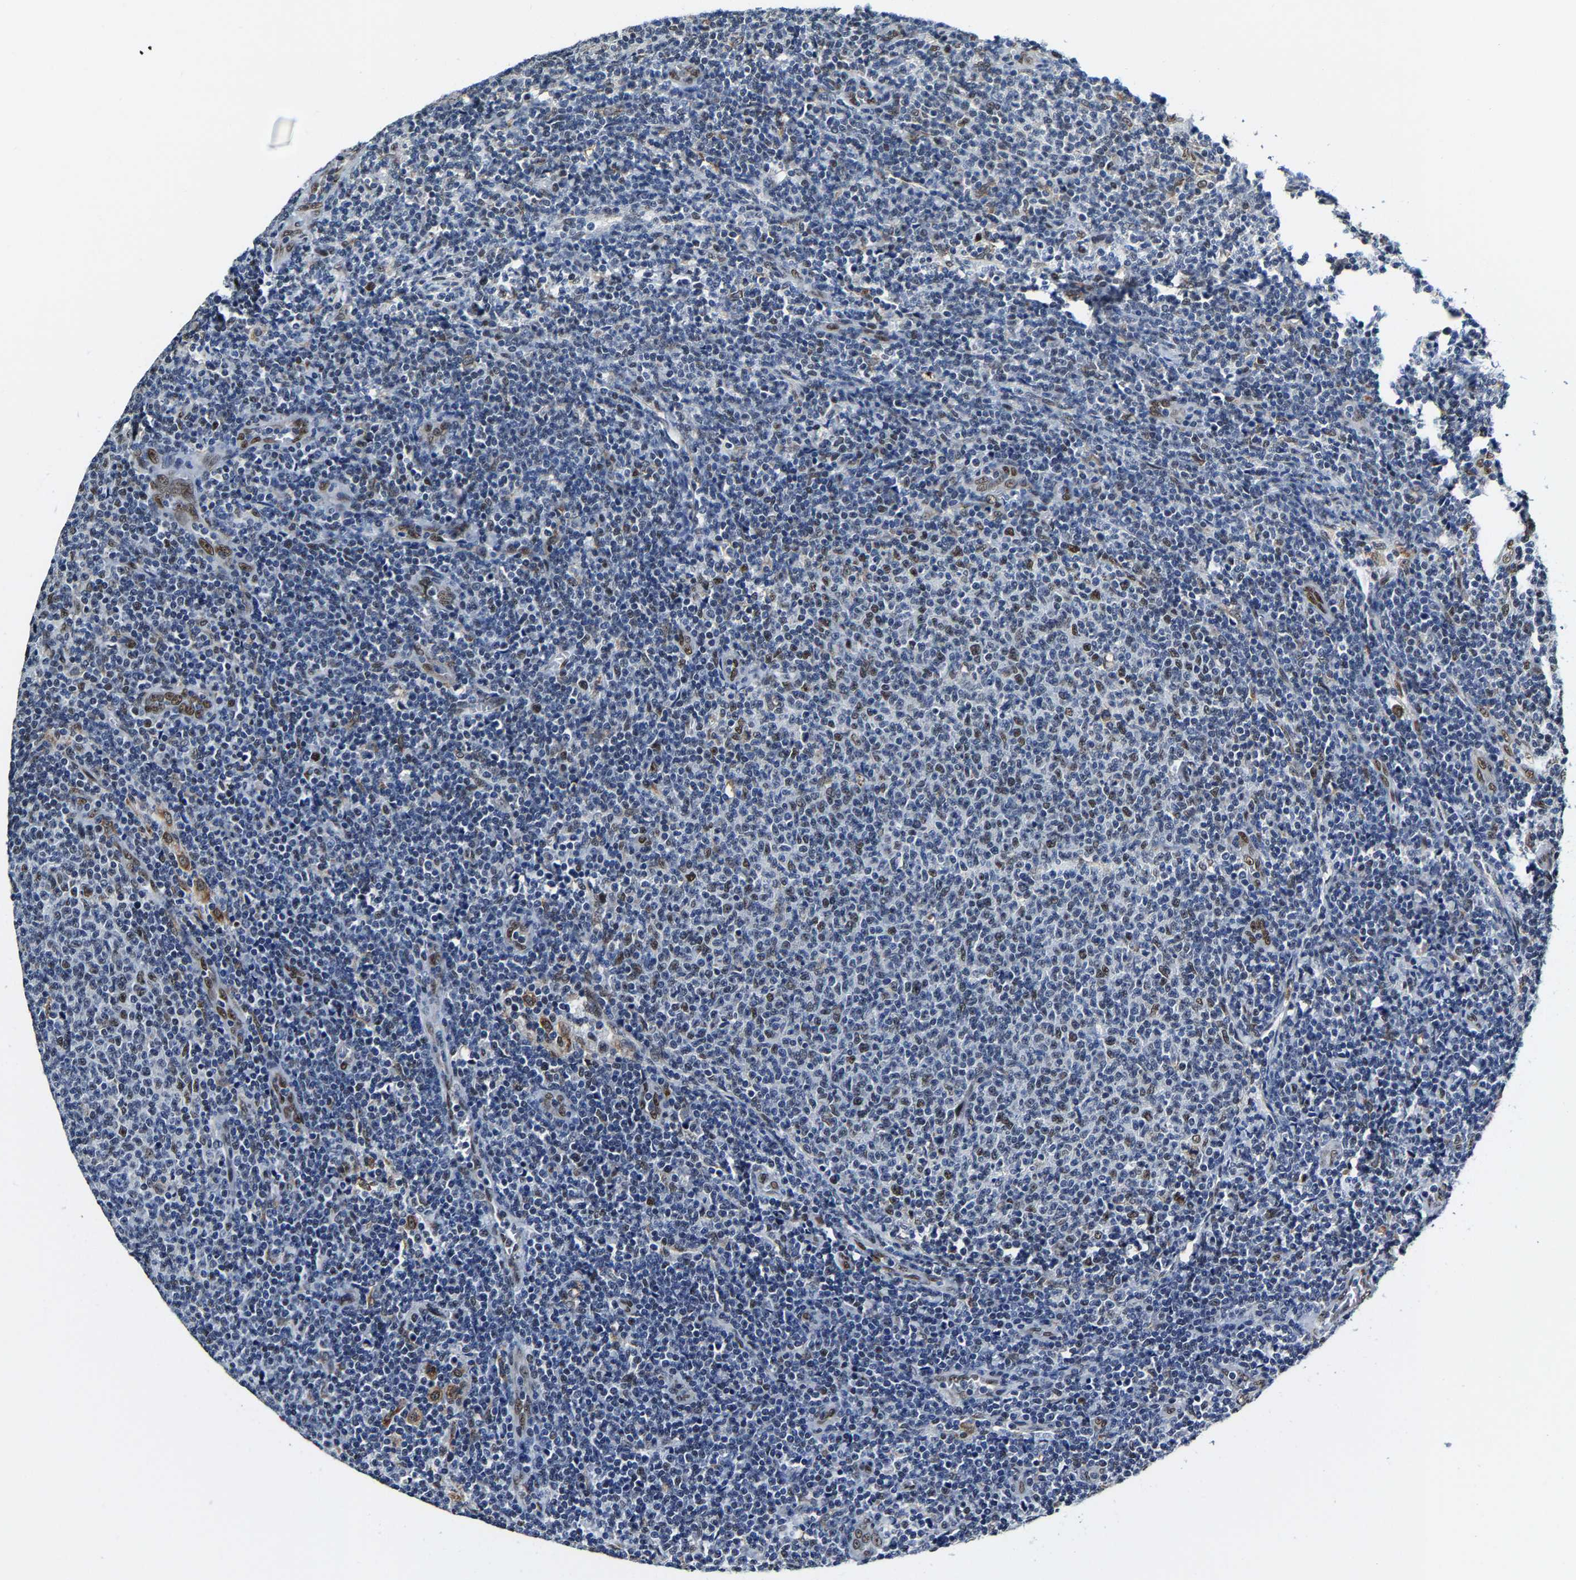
{"staining": {"intensity": "weak", "quantity": "<25%", "location": "nuclear"}, "tissue": "lymphoma", "cell_type": "Tumor cells", "image_type": "cancer", "snomed": [{"axis": "morphology", "description": "Malignant lymphoma, non-Hodgkin's type, Low grade"}, {"axis": "topography", "description": "Lymph node"}], "caption": "Immunohistochemical staining of lymphoma reveals no significant staining in tumor cells.", "gene": "METTL1", "patient": {"sex": "male", "age": 66}}